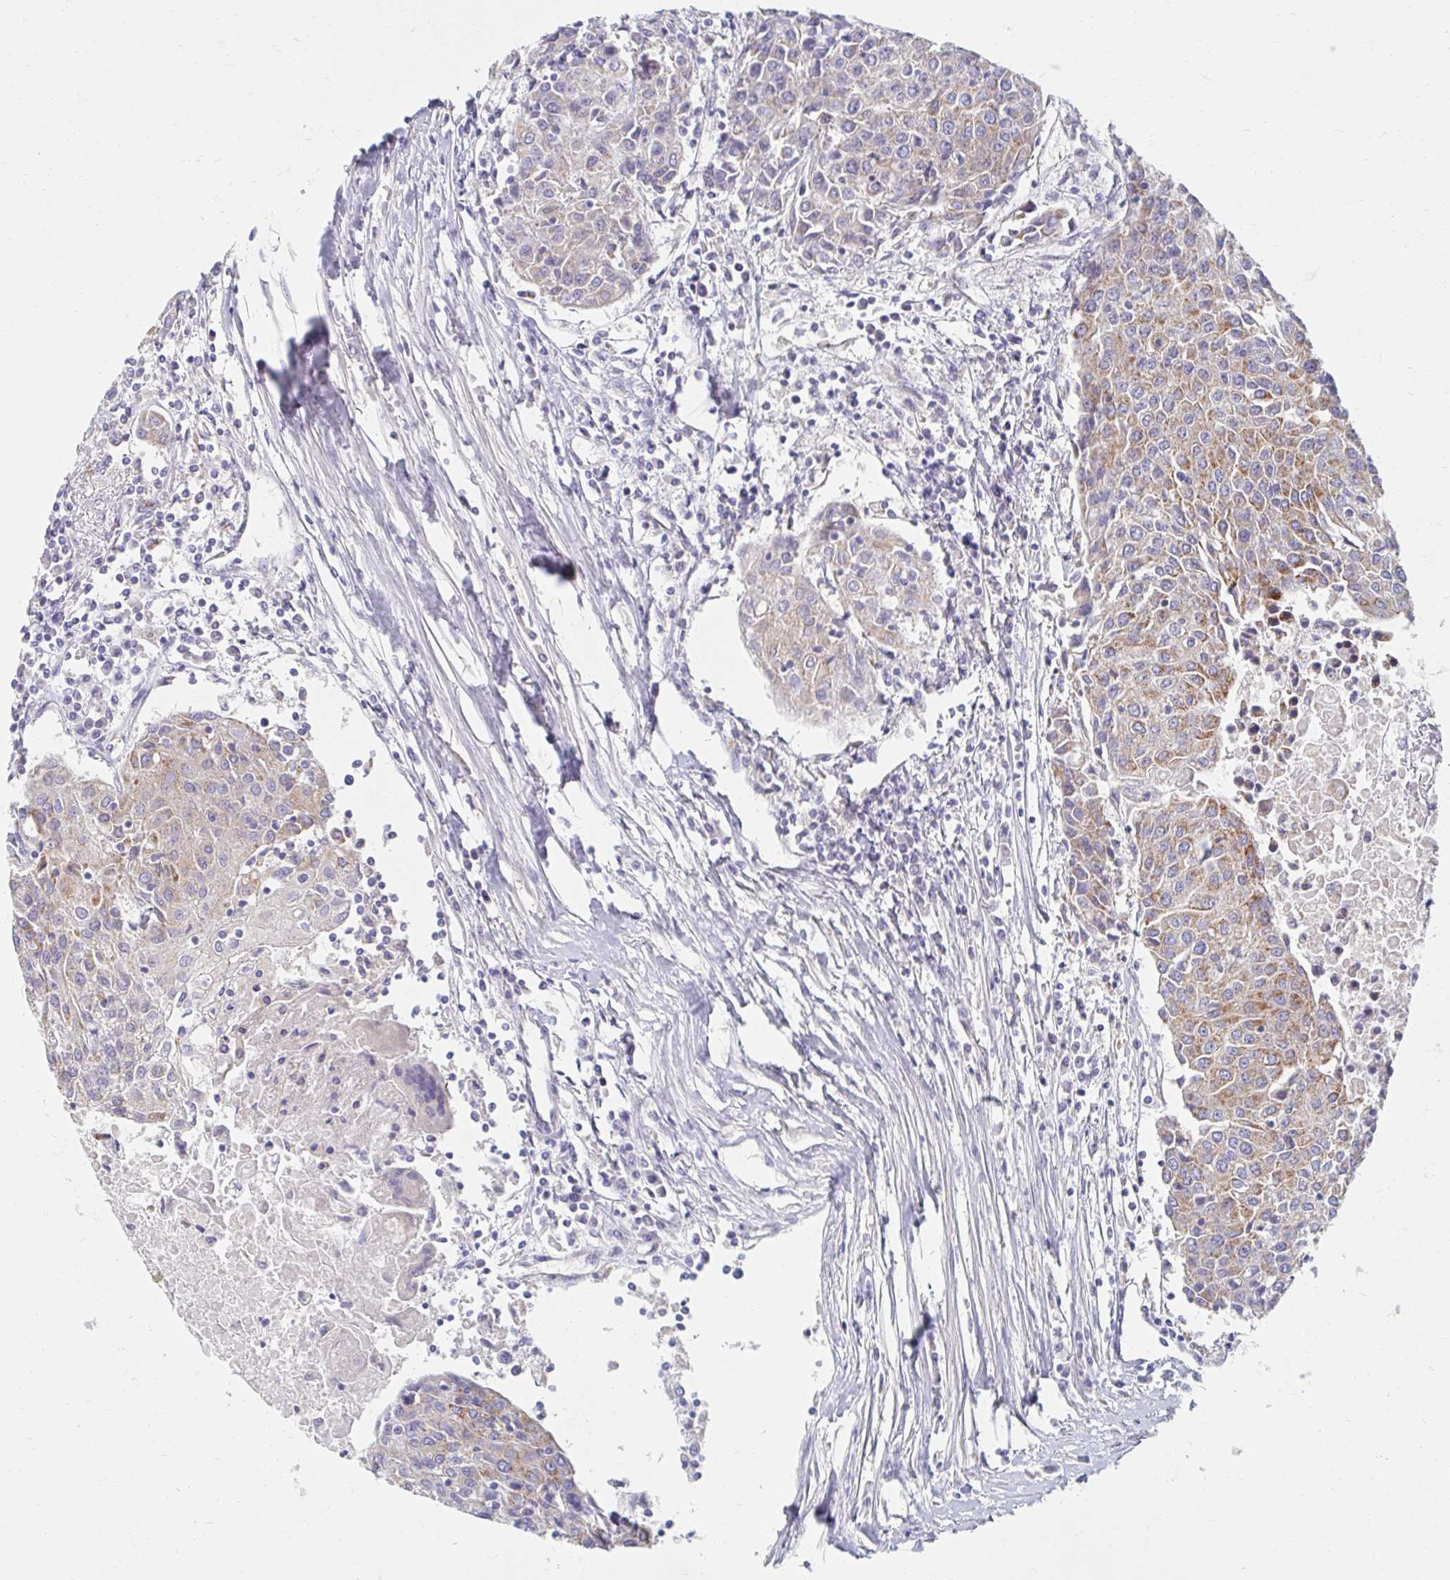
{"staining": {"intensity": "moderate", "quantity": "25%-75%", "location": "cytoplasmic/membranous"}, "tissue": "urothelial cancer", "cell_type": "Tumor cells", "image_type": "cancer", "snomed": [{"axis": "morphology", "description": "Urothelial carcinoma, High grade"}, {"axis": "topography", "description": "Urinary bladder"}], "caption": "IHC of human high-grade urothelial carcinoma demonstrates medium levels of moderate cytoplasmic/membranous staining in about 25%-75% of tumor cells. Immunohistochemistry stains the protein of interest in brown and the nuclei are stained blue.", "gene": "MAVS", "patient": {"sex": "female", "age": 85}}